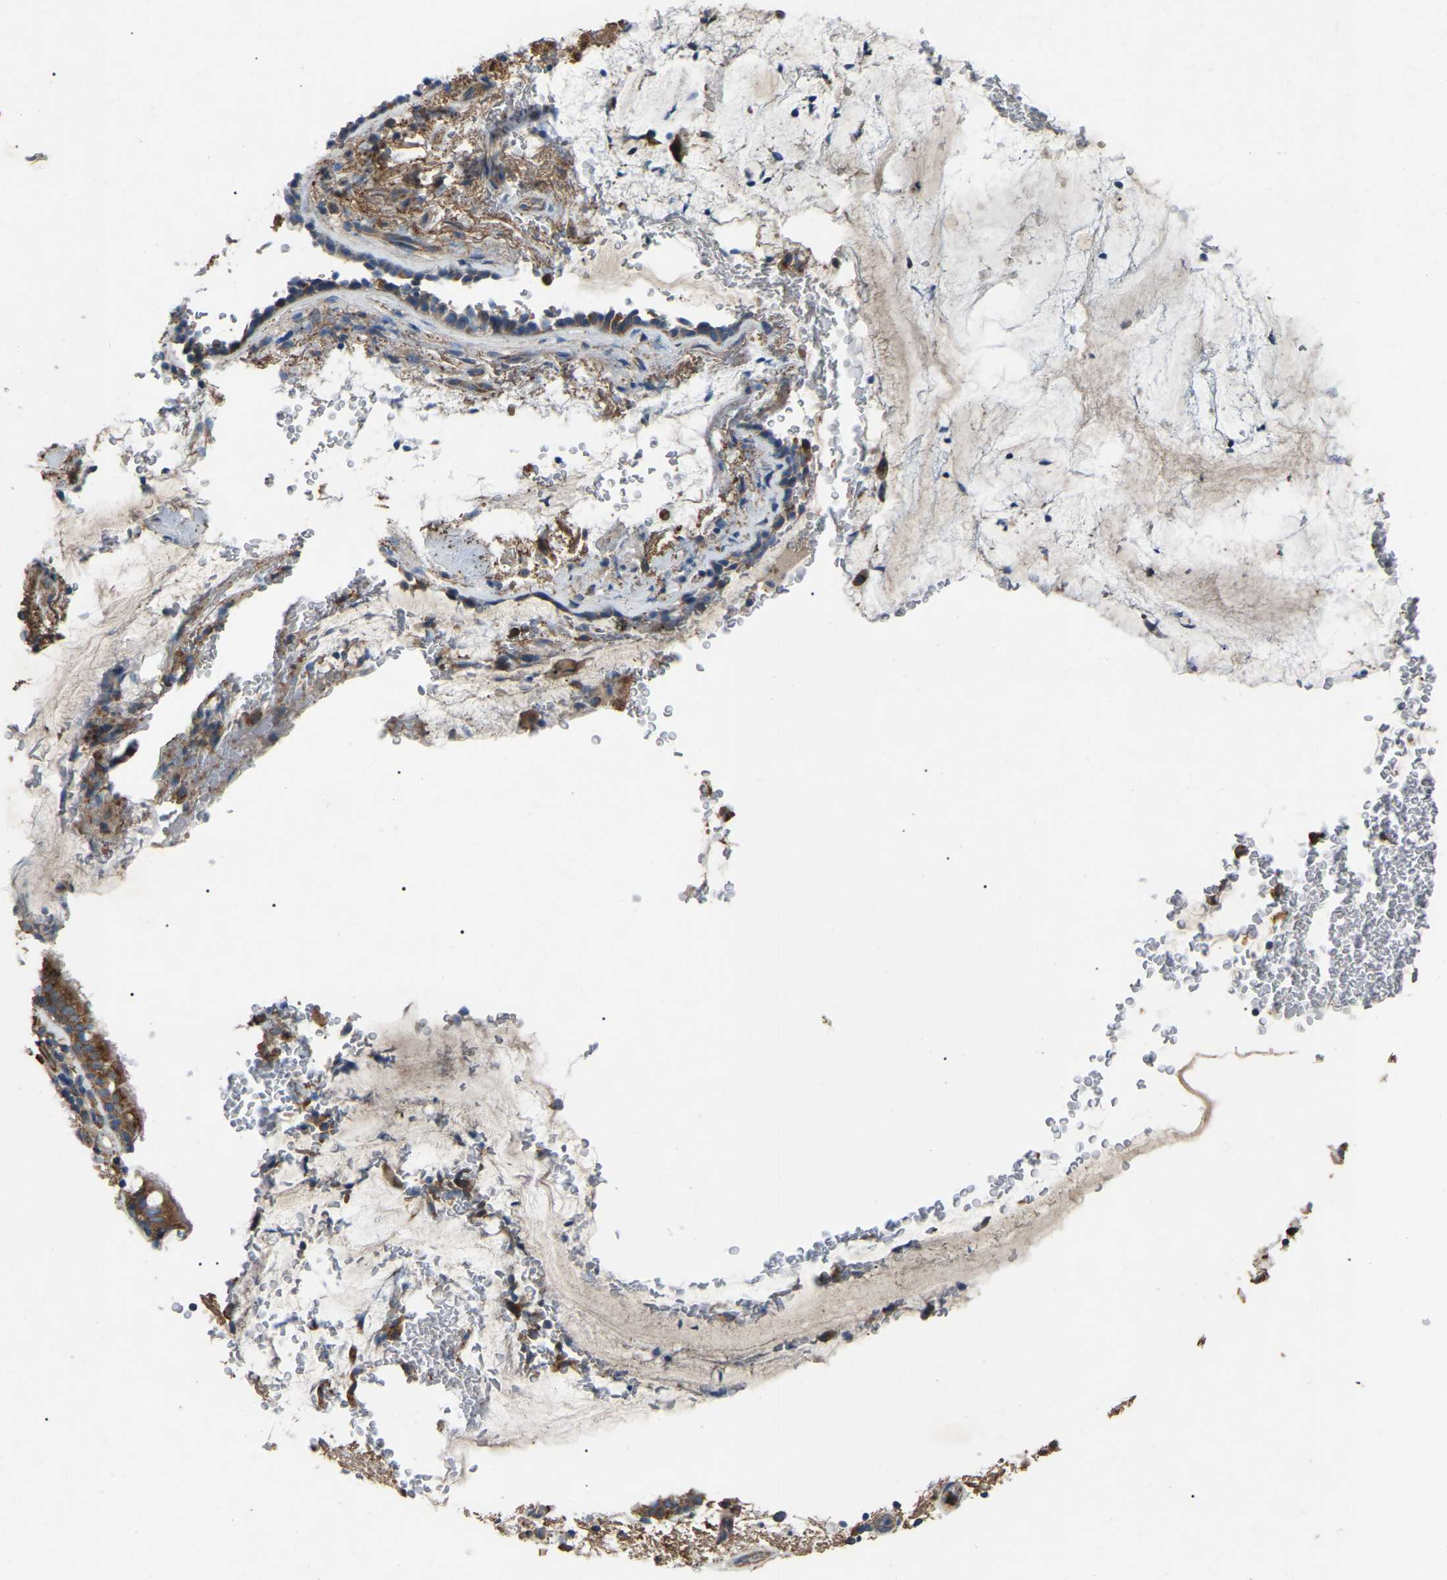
{"staining": {"intensity": "moderate", "quantity": ">75%", "location": "cytoplasmic/membranous"}, "tissue": "bronchus", "cell_type": "Respiratory epithelial cells", "image_type": "normal", "snomed": [{"axis": "morphology", "description": "Normal tissue, NOS"}, {"axis": "morphology", "description": "Inflammation, NOS"}, {"axis": "topography", "description": "Cartilage tissue"}, {"axis": "topography", "description": "Bronchus"}], "caption": "A photomicrograph showing moderate cytoplasmic/membranous positivity in approximately >75% of respiratory epithelial cells in benign bronchus, as visualized by brown immunohistochemical staining.", "gene": "AIMP1", "patient": {"sex": "male", "age": 77}}